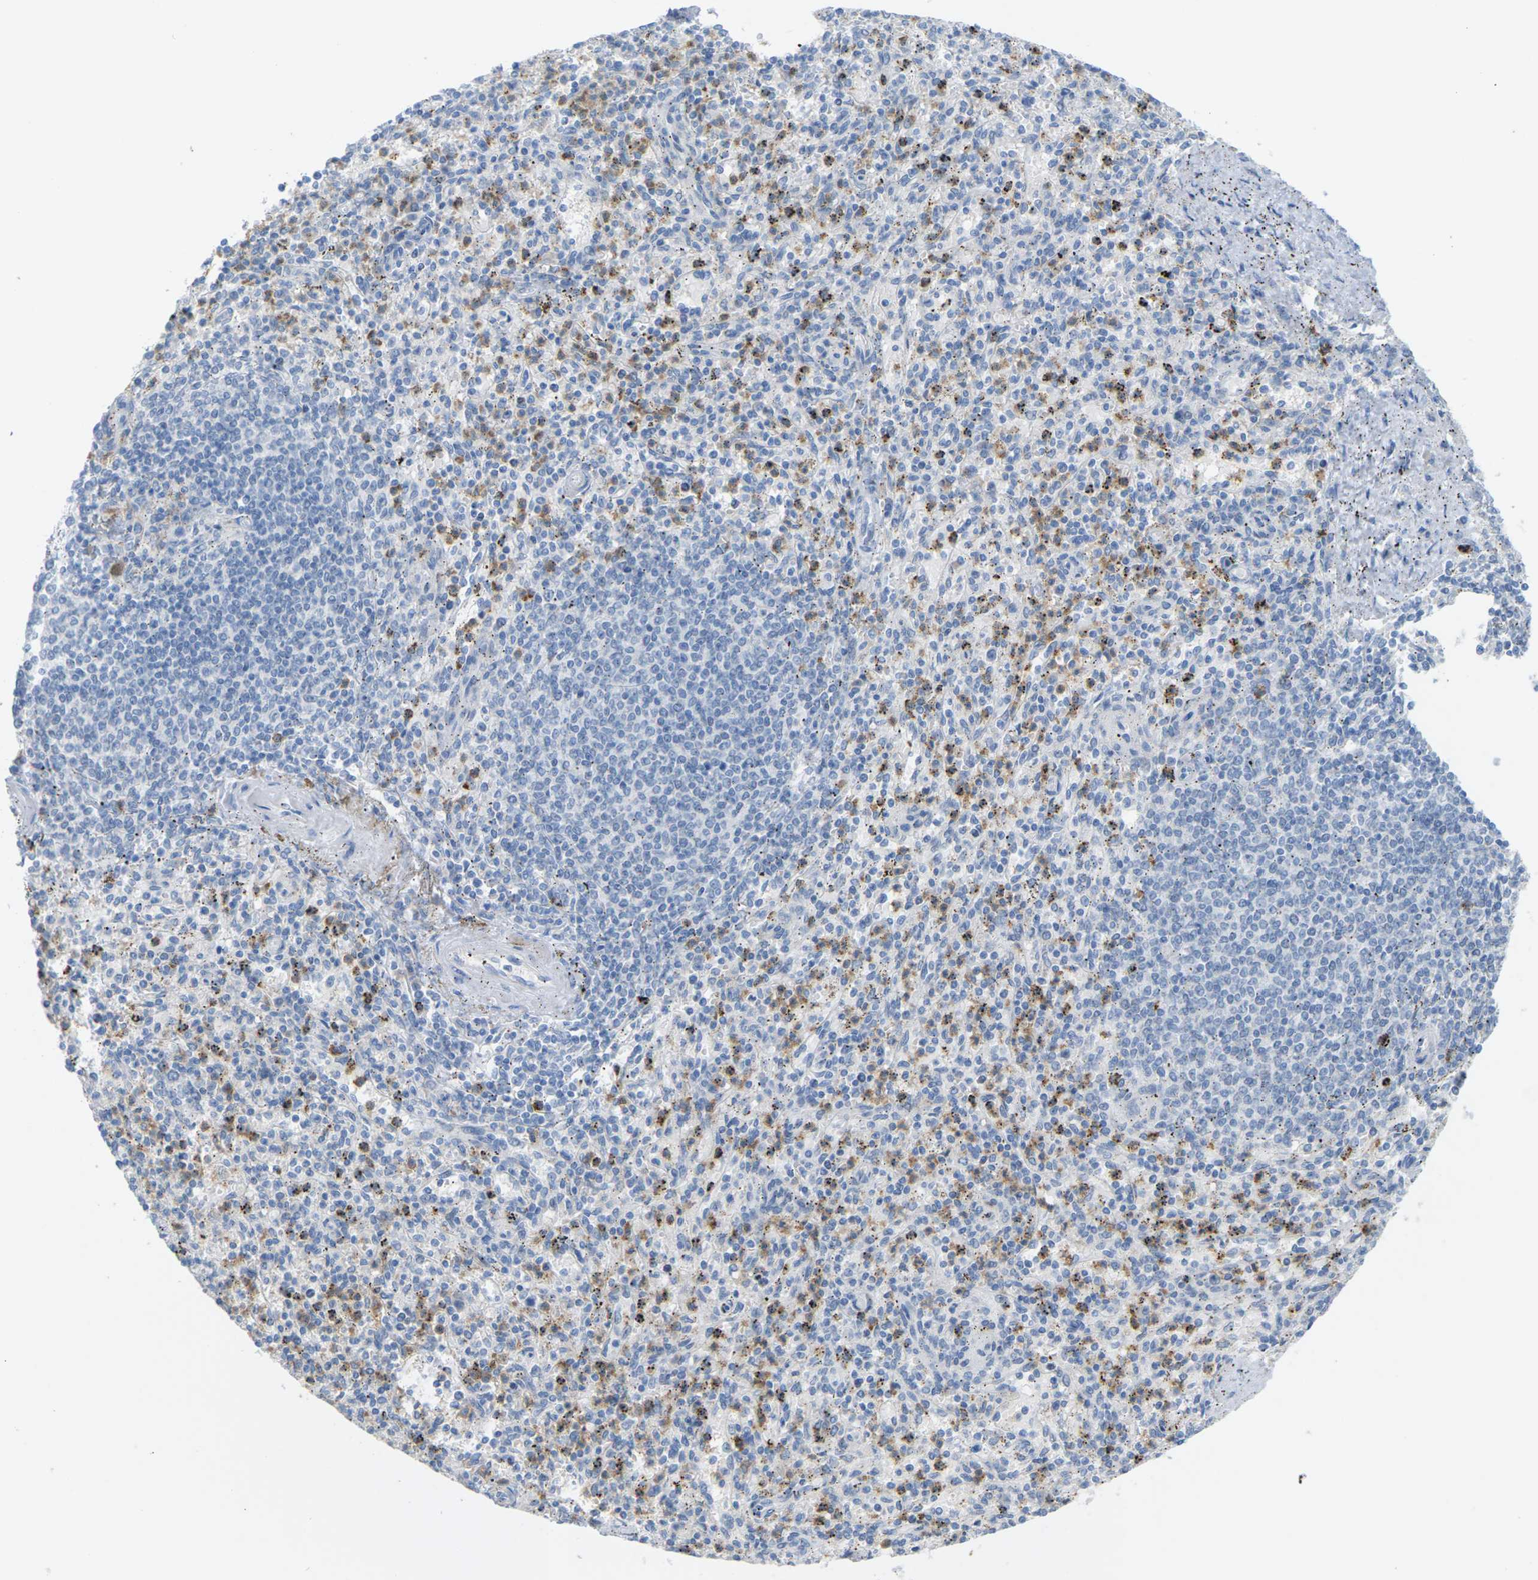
{"staining": {"intensity": "negative", "quantity": "none", "location": "none"}, "tissue": "spleen", "cell_type": "Cells in red pulp", "image_type": "normal", "snomed": [{"axis": "morphology", "description": "Normal tissue, NOS"}, {"axis": "topography", "description": "Spleen"}], "caption": "Histopathology image shows no protein expression in cells in red pulp of unremarkable spleen.", "gene": "CLDN3", "patient": {"sex": "male", "age": 72}}